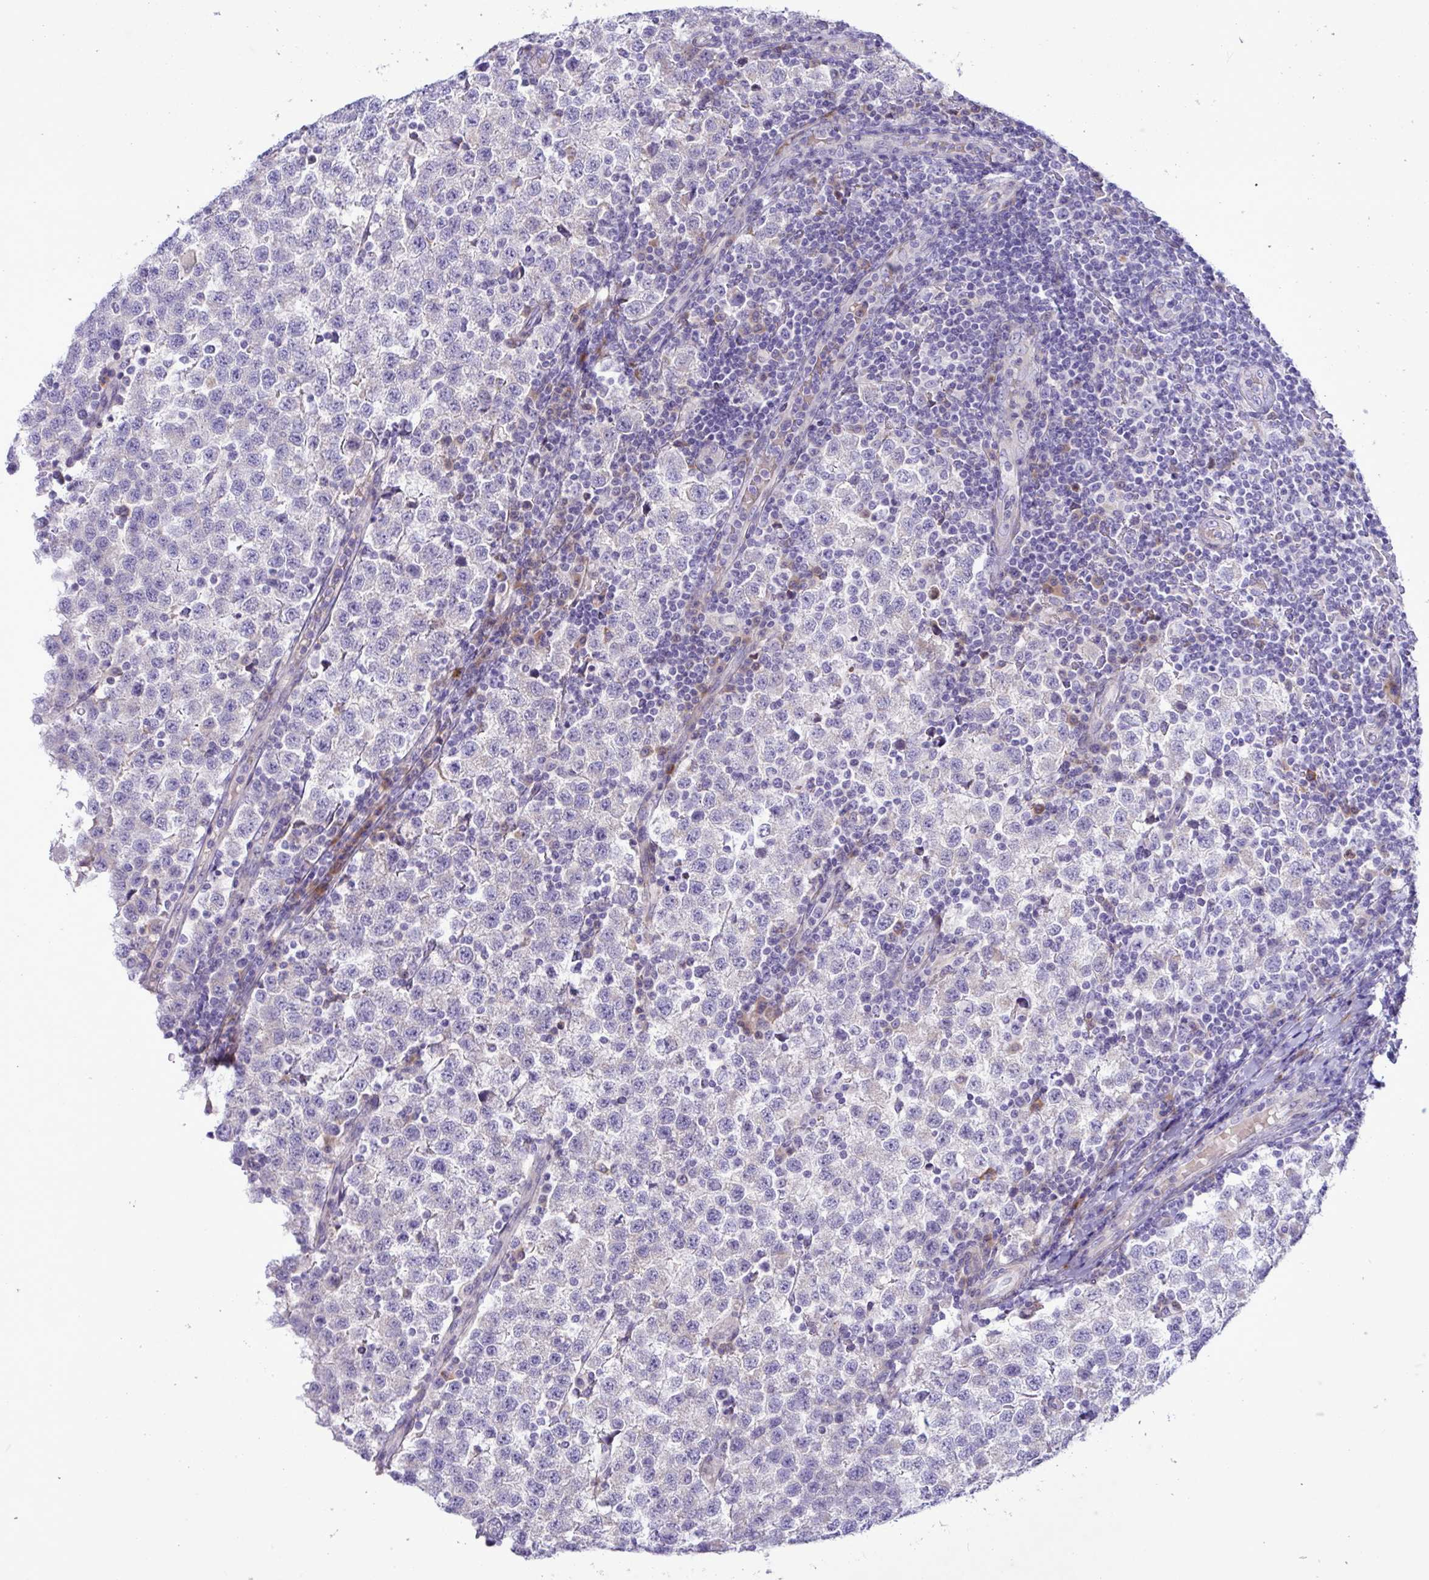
{"staining": {"intensity": "negative", "quantity": "none", "location": "none"}, "tissue": "testis cancer", "cell_type": "Tumor cells", "image_type": "cancer", "snomed": [{"axis": "morphology", "description": "Seminoma, NOS"}, {"axis": "topography", "description": "Testis"}], "caption": "This histopathology image is of seminoma (testis) stained with immunohistochemistry to label a protein in brown with the nuclei are counter-stained blue. There is no positivity in tumor cells. (IHC, brightfield microscopy, high magnification).", "gene": "FAM86B1", "patient": {"sex": "male", "age": 34}}